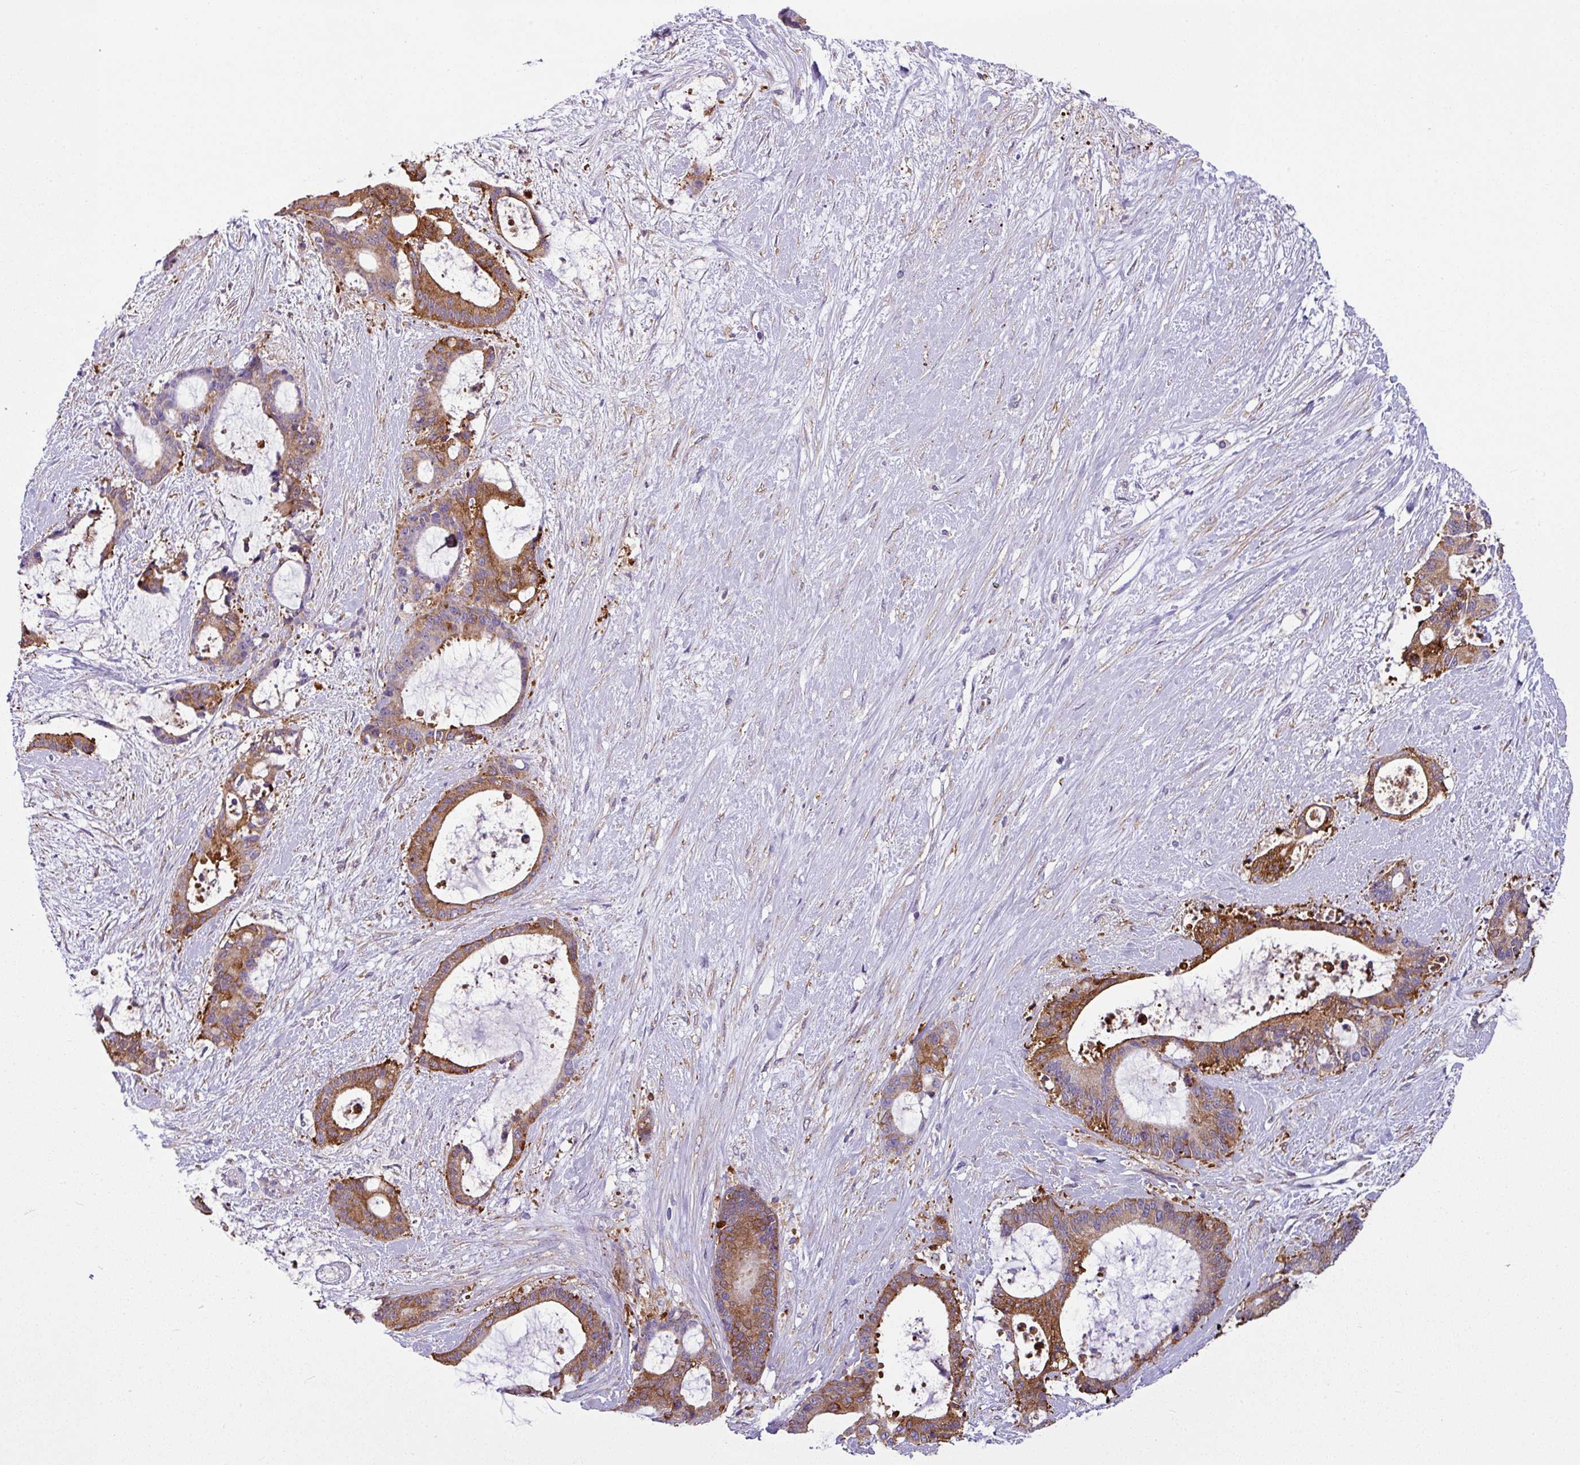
{"staining": {"intensity": "moderate", "quantity": "25%-75%", "location": "cytoplasmic/membranous"}, "tissue": "liver cancer", "cell_type": "Tumor cells", "image_type": "cancer", "snomed": [{"axis": "morphology", "description": "Normal tissue, NOS"}, {"axis": "morphology", "description": "Cholangiocarcinoma"}, {"axis": "topography", "description": "Liver"}, {"axis": "topography", "description": "Peripheral nerve tissue"}], "caption": "Immunohistochemical staining of liver cholangiocarcinoma shows medium levels of moderate cytoplasmic/membranous protein expression in about 25%-75% of tumor cells. The staining is performed using DAB brown chromogen to label protein expression. The nuclei are counter-stained blue using hematoxylin.", "gene": "XNDC1N", "patient": {"sex": "female", "age": 73}}